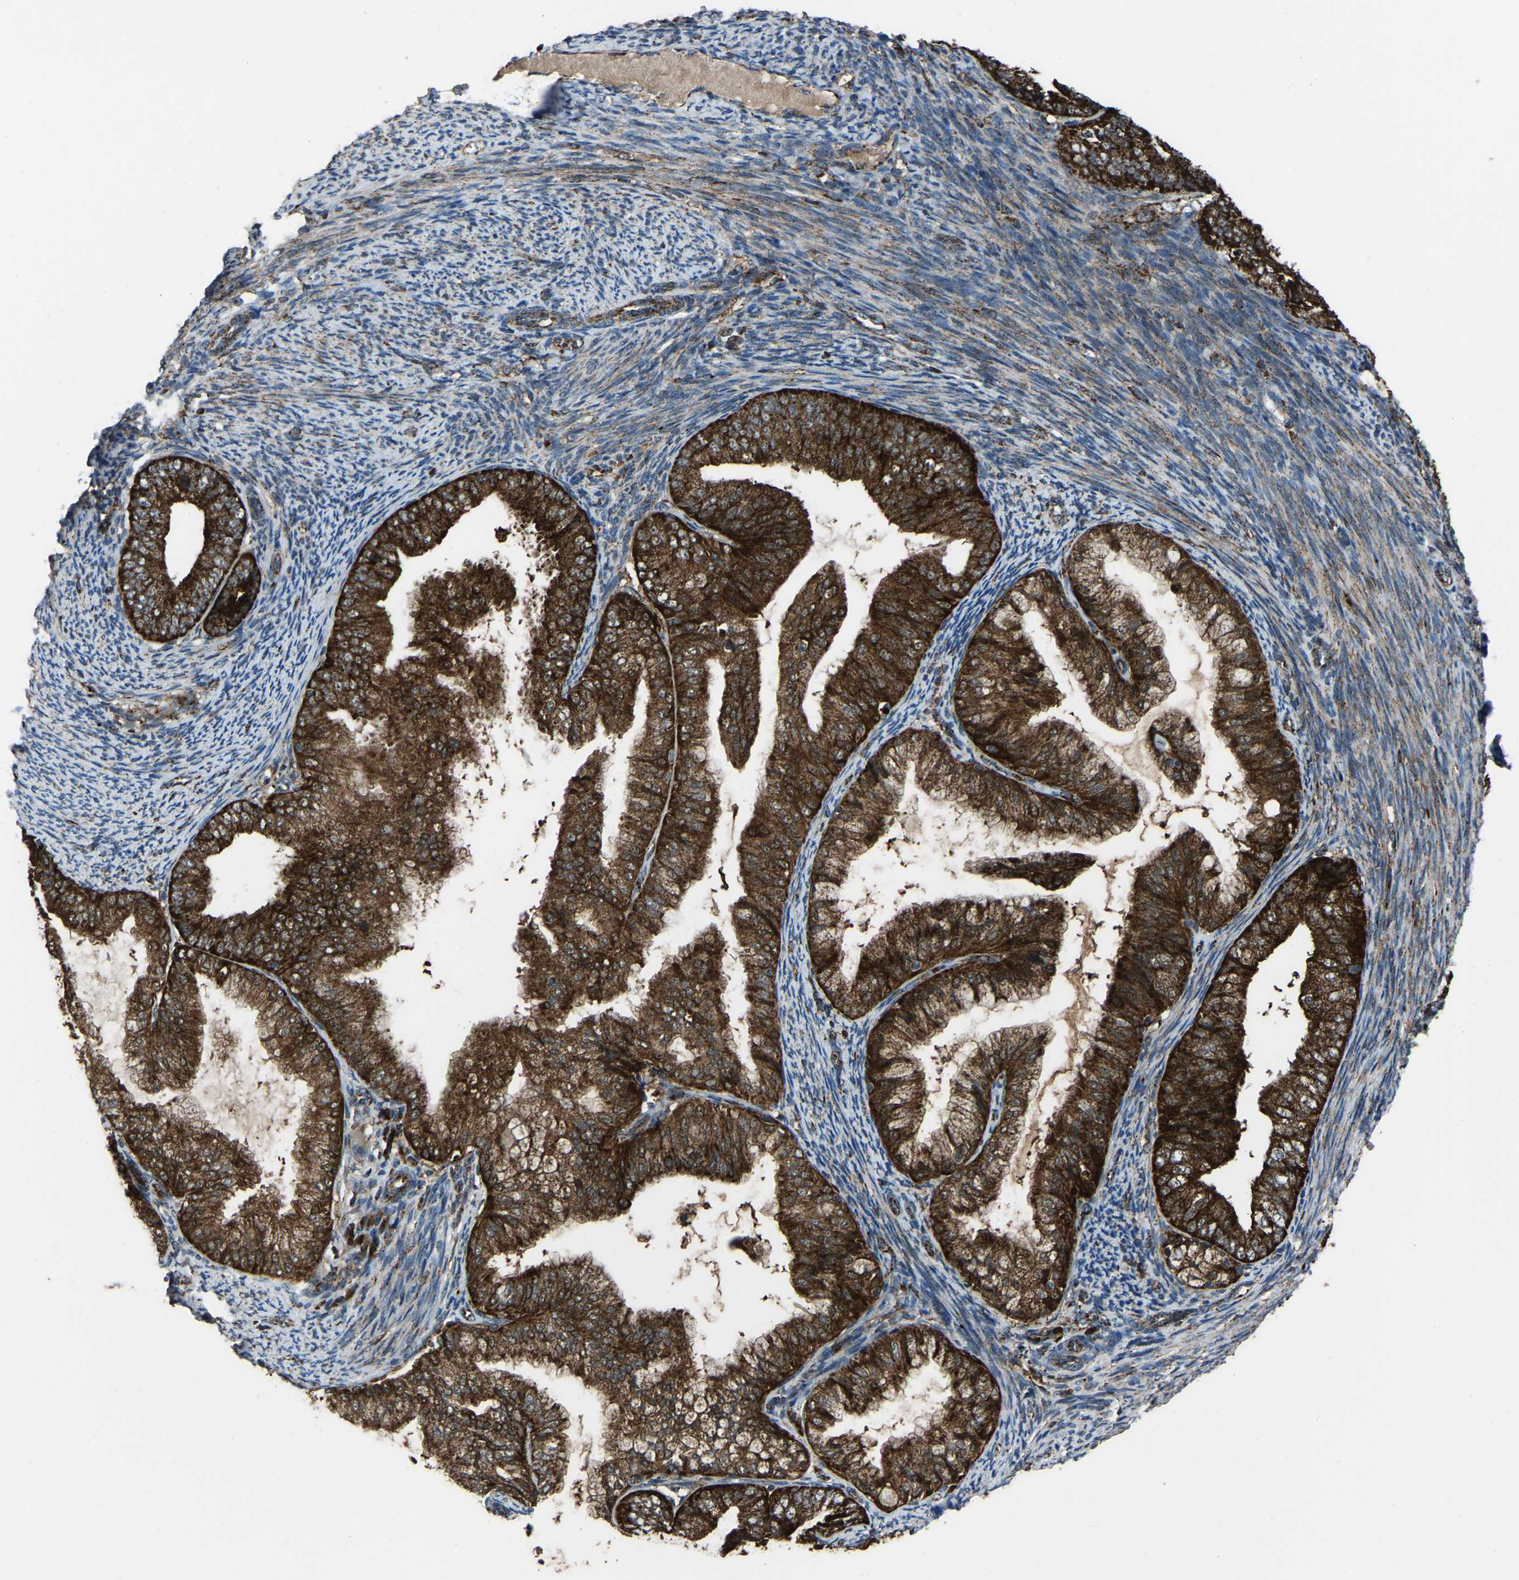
{"staining": {"intensity": "strong", "quantity": ">75%", "location": "cytoplasmic/membranous"}, "tissue": "endometrial cancer", "cell_type": "Tumor cells", "image_type": "cancer", "snomed": [{"axis": "morphology", "description": "Adenocarcinoma, NOS"}, {"axis": "topography", "description": "Endometrium"}], "caption": "Immunohistochemical staining of human endometrial cancer (adenocarcinoma) exhibits high levels of strong cytoplasmic/membranous protein expression in approximately >75% of tumor cells. (DAB IHC with brightfield microscopy, high magnification).", "gene": "AKR1A1", "patient": {"sex": "female", "age": 63}}